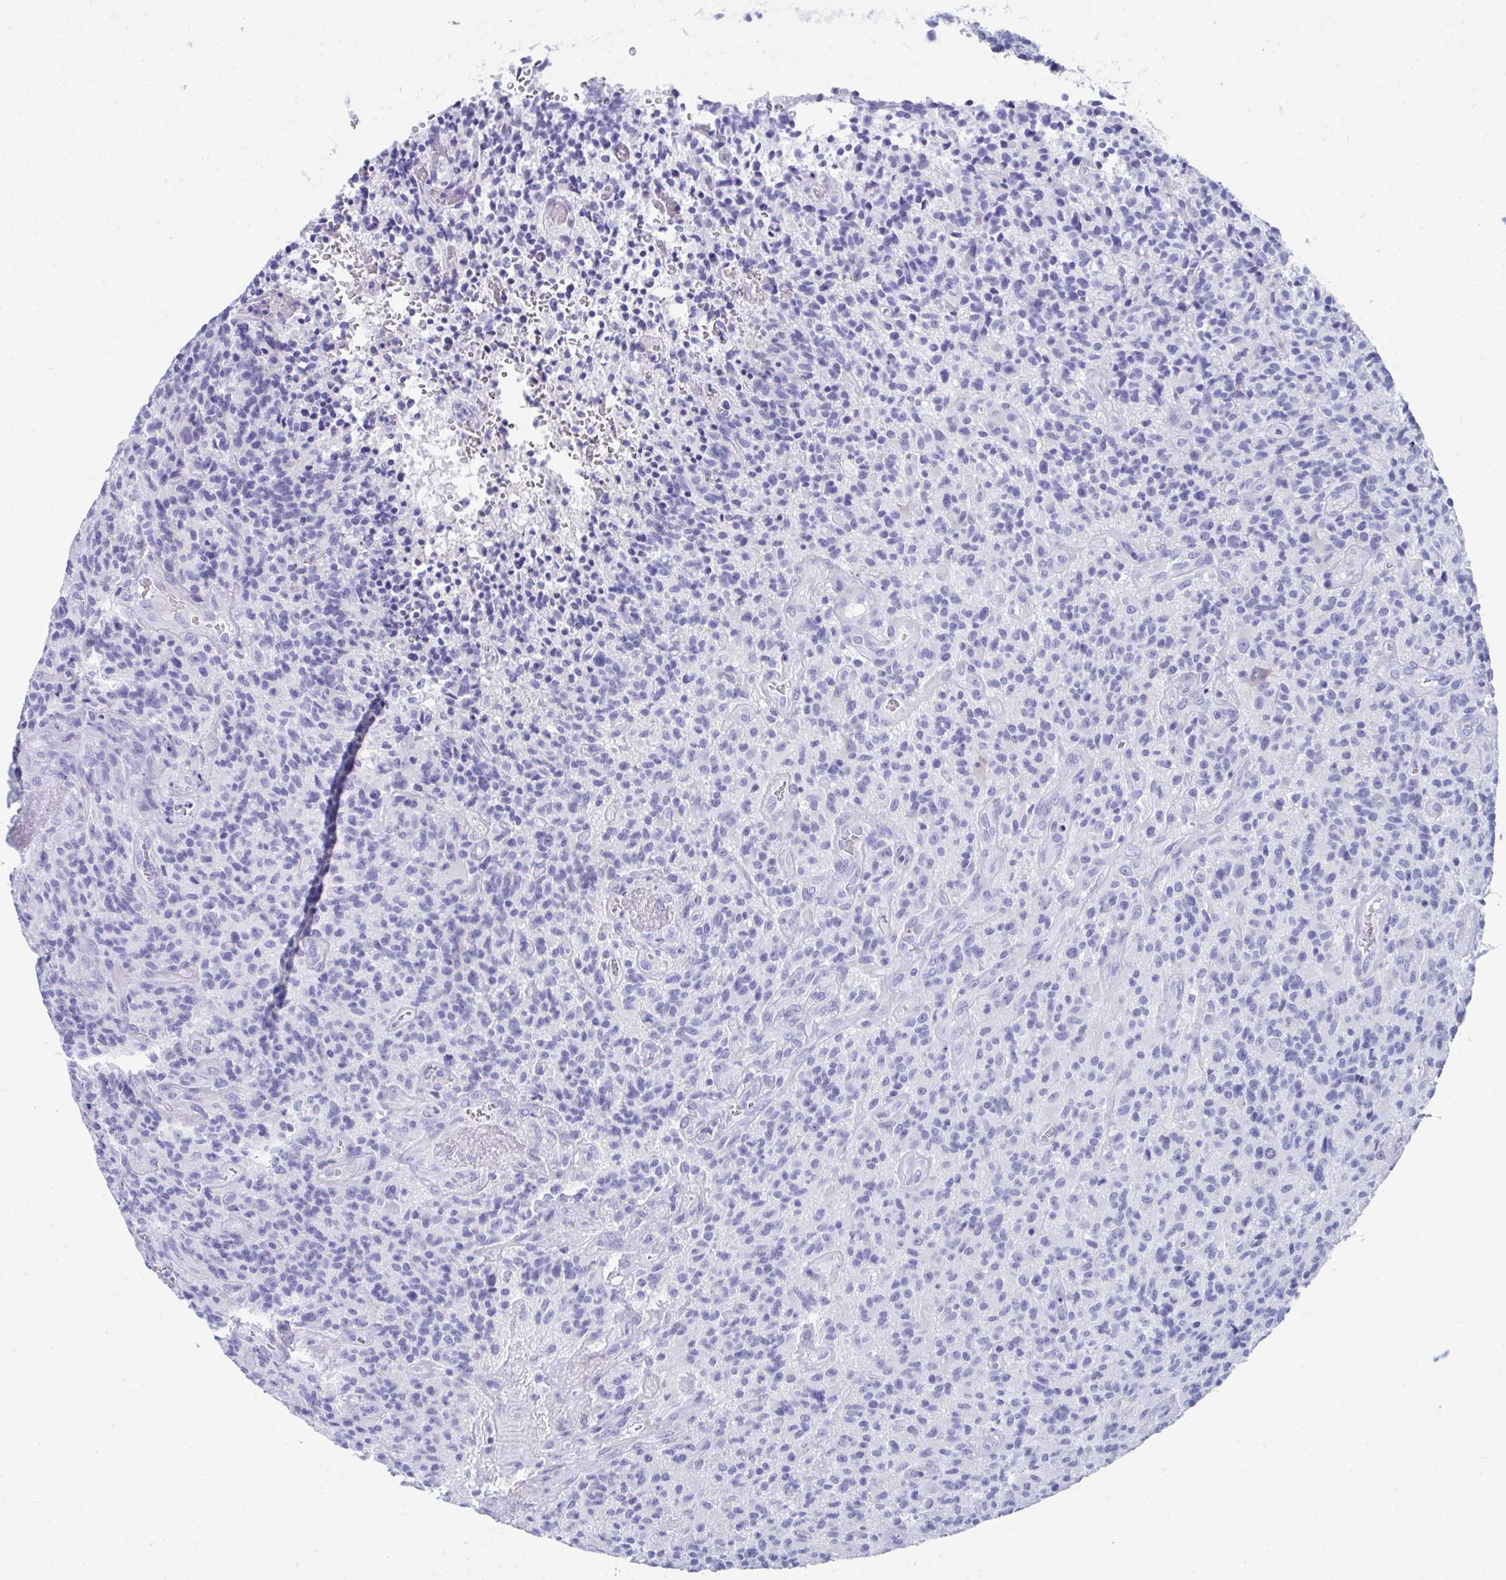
{"staining": {"intensity": "negative", "quantity": "none", "location": "none"}, "tissue": "glioma", "cell_type": "Tumor cells", "image_type": "cancer", "snomed": [{"axis": "morphology", "description": "Glioma, malignant, High grade"}, {"axis": "topography", "description": "Brain"}], "caption": "This is an immunohistochemistry photomicrograph of glioma. There is no positivity in tumor cells.", "gene": "HGD", "patient": {"sex": "male", "age": 76}}